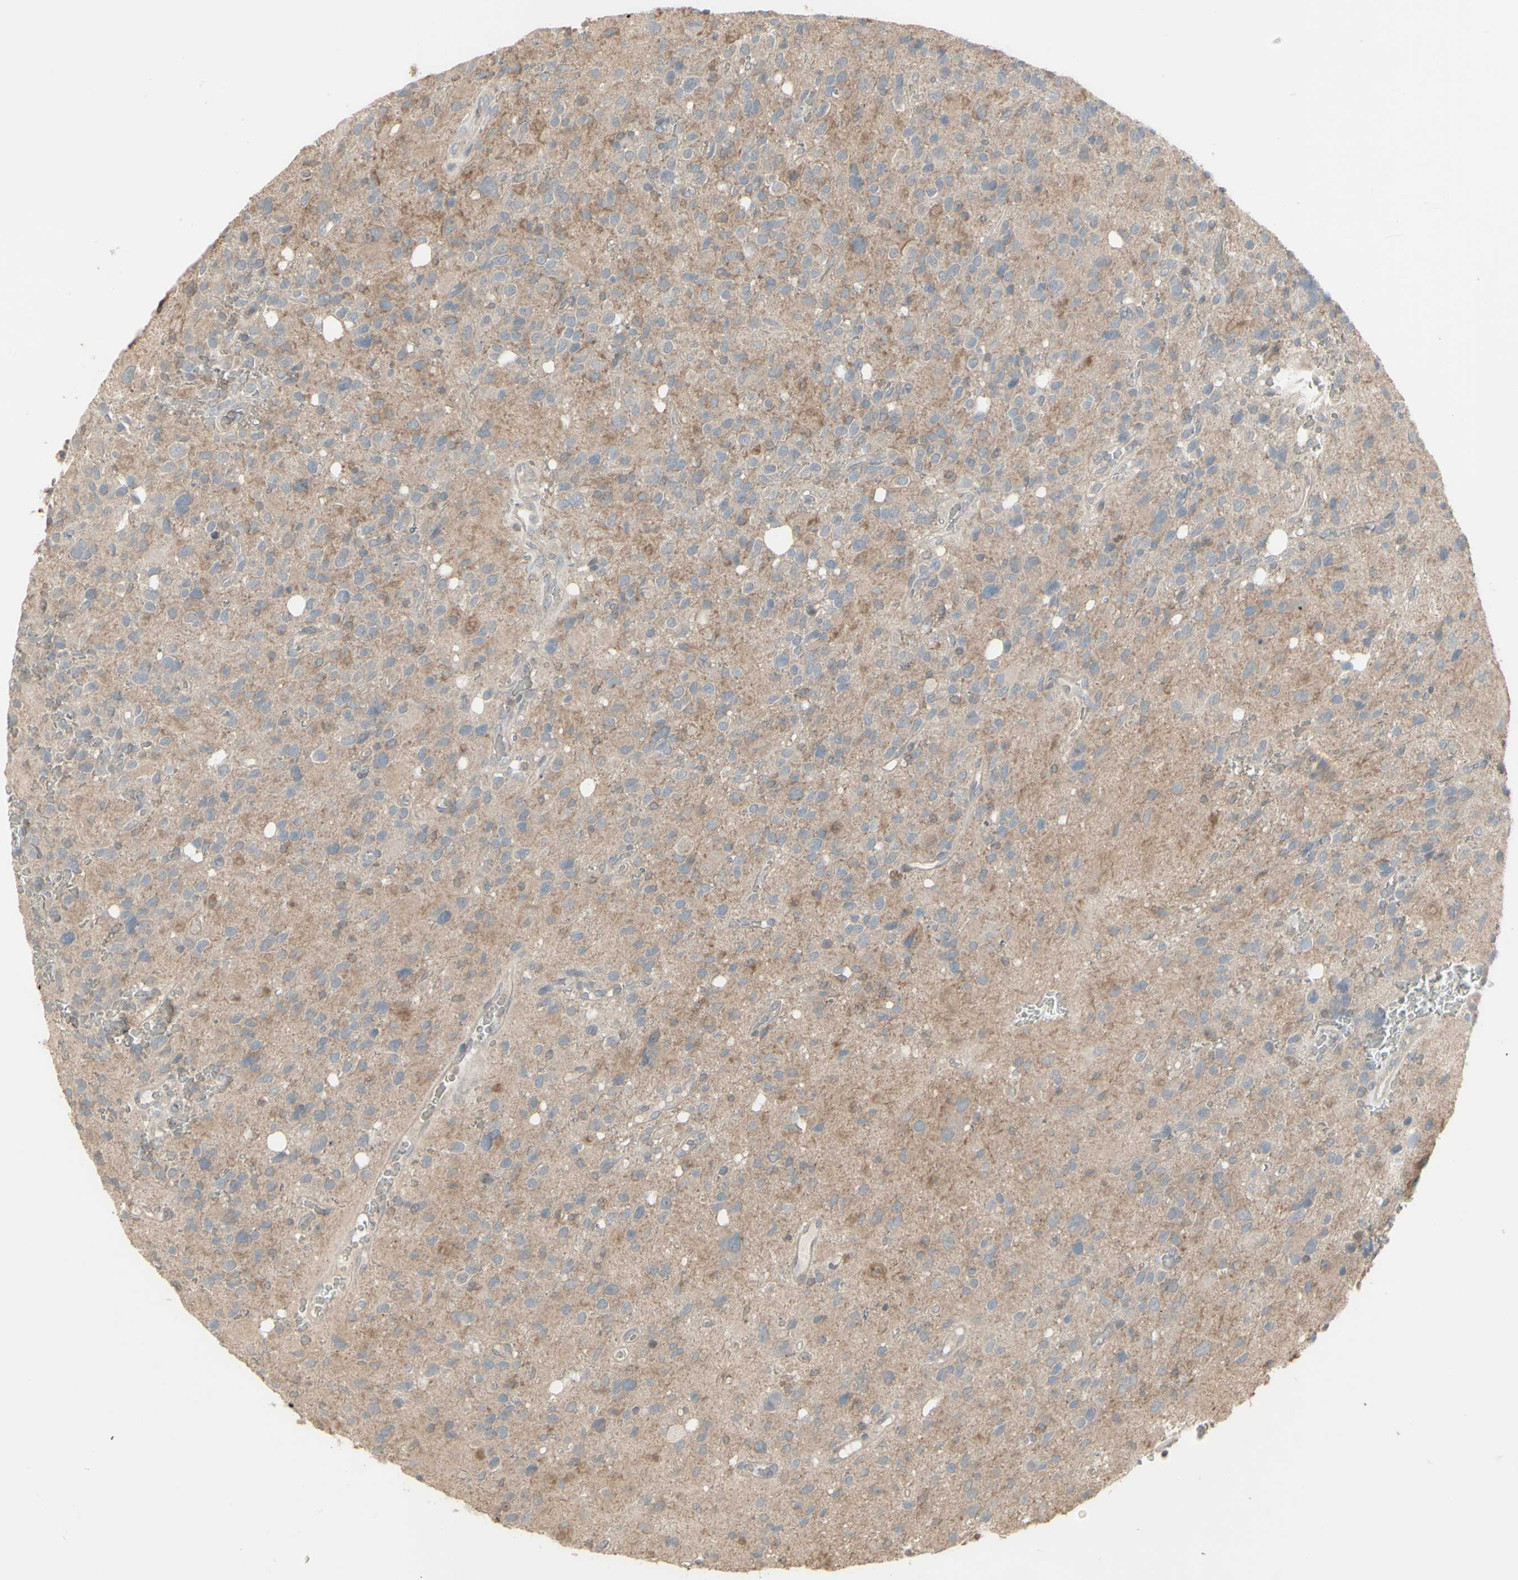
{"staining": {"intensity": "weak", "quantity": ">75%", "location": "cytoplasmic/membranous"}, "tissue": "glioma", "cell_type": "Tumor cells", "image_type": "cancer", "snomed": [{"axis": "morphology", "description": "Glioma, malignant, High grade"}, {"axis": "topography", "description": "Brain"}], "caption": "Weak cytoplasmic/membranous protein staining is appreciated in approximately >75% of tumor cells in high-grade glioma (malignant).", "gene": "CSK", "patient": {"sex": "male", "age": 48}}